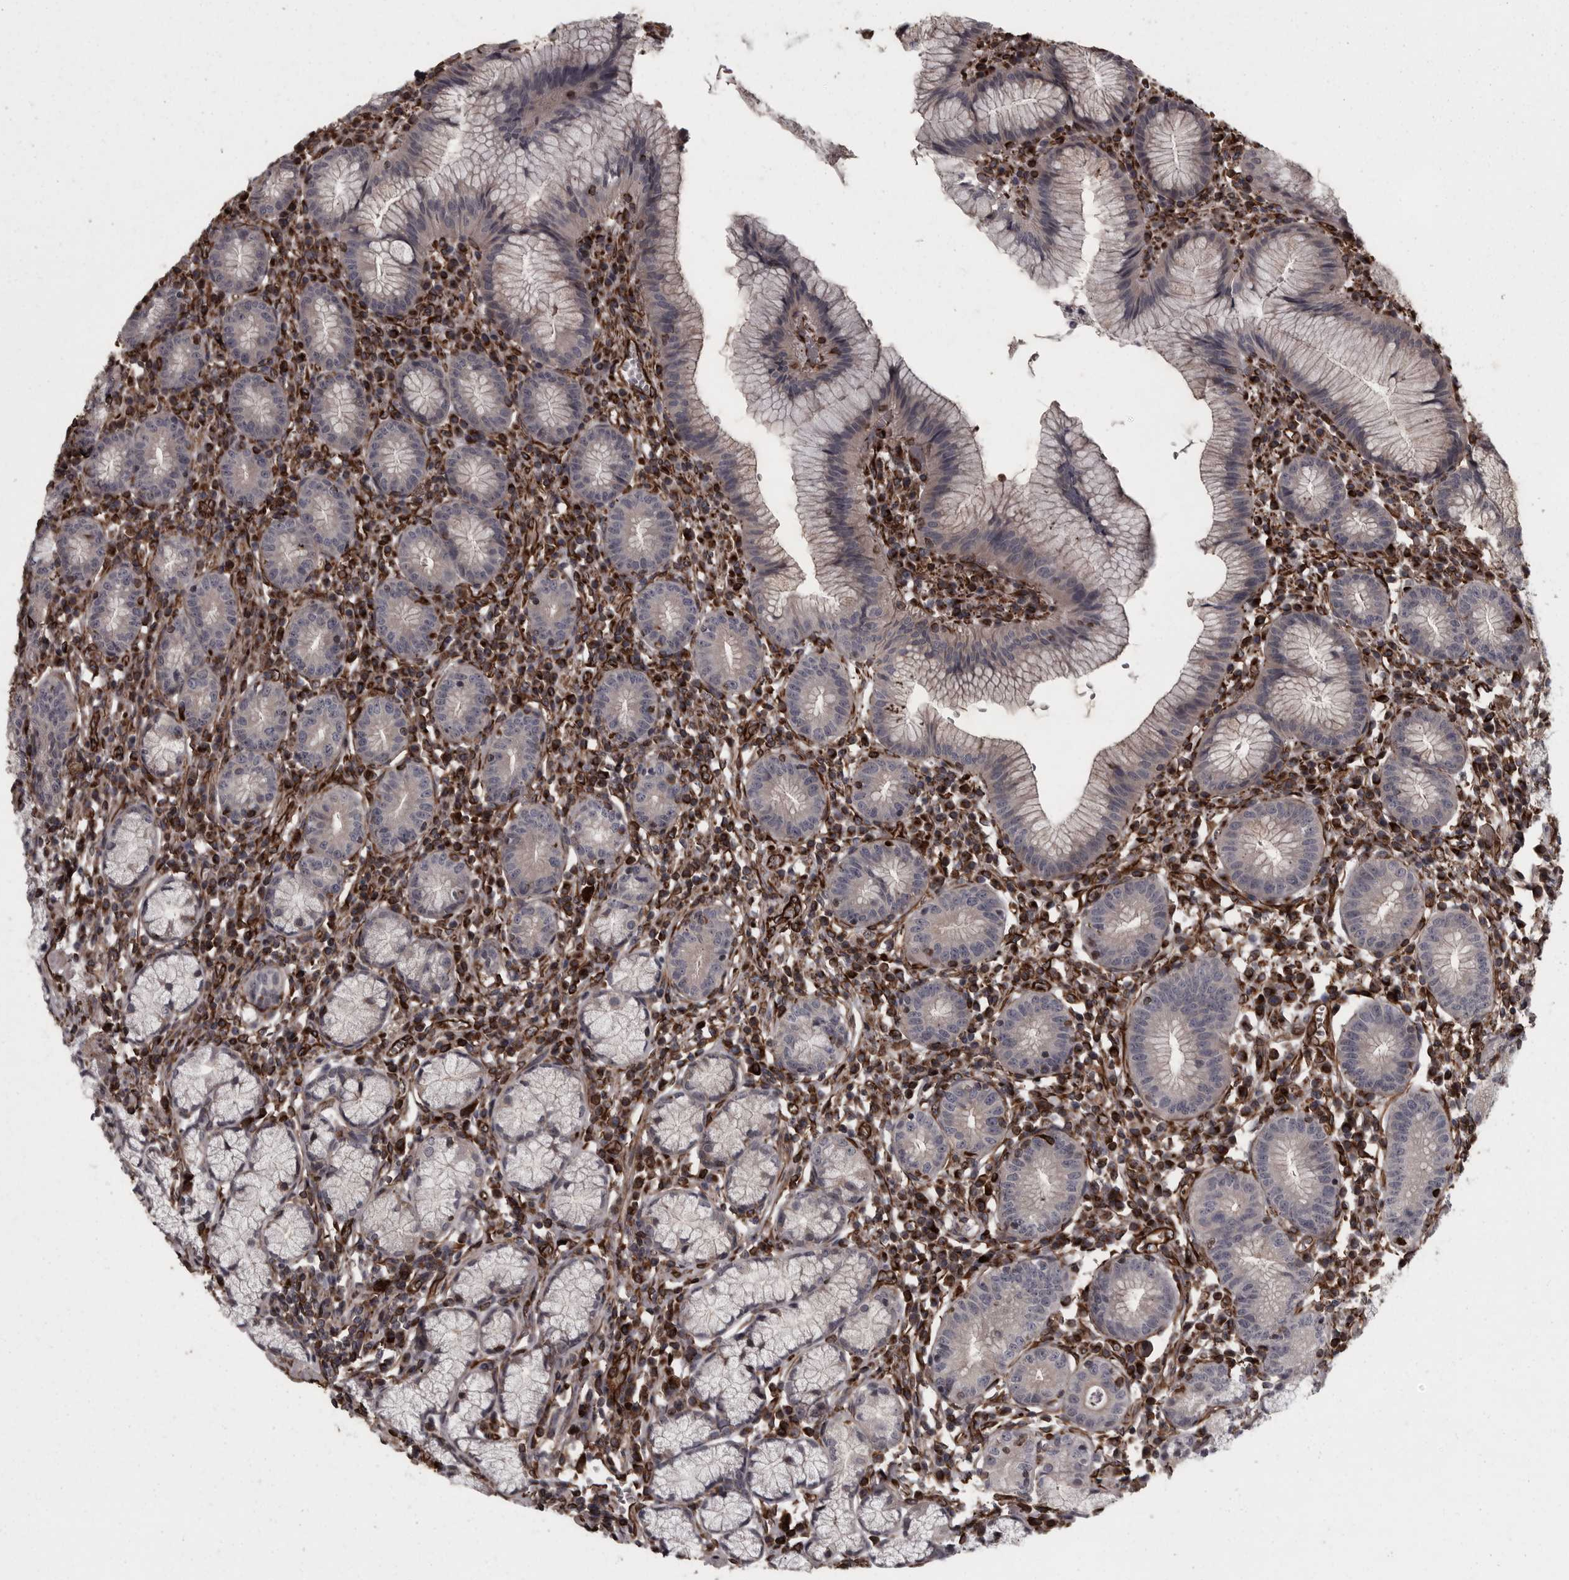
{"staining": {"intensity": "weak", "quantity": "<25%", "location": "cytoplasmic/membranous"}, "tissue": "stomach", "cell_type": "Glandular cells", "image_type": "normal", "snomed": [{"axis": "morphology", "description": "Normal tissue, NOS"}, {"axis": "topography", "description": "Stomach"}], "caption": "A photomicrograph of stomach stained for a protein demonstrates no brown staining in glandular cells.", "gene": "FAAP100", "patient": {"sex": "male", "age": 55}}